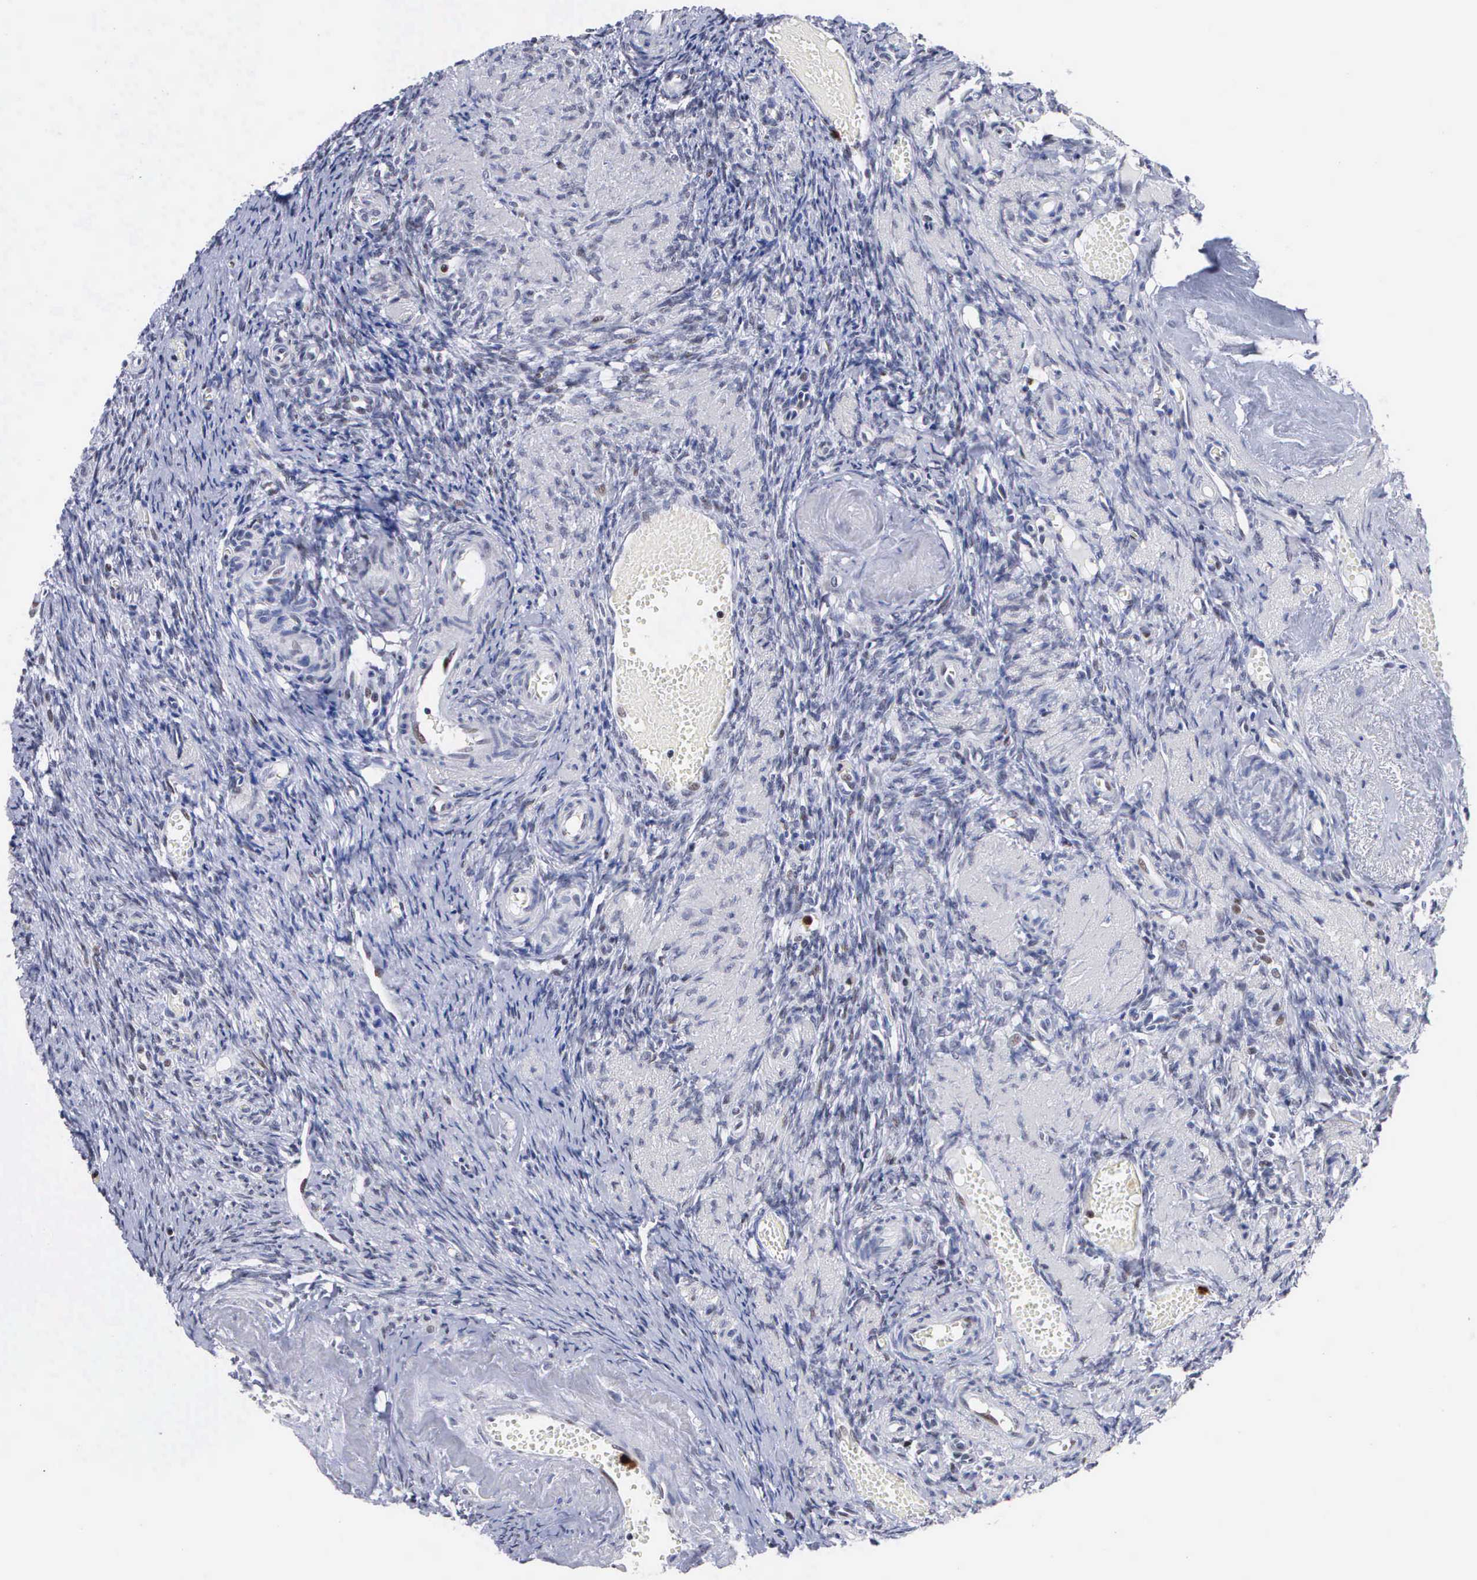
{"staining": {"intensity": "negative", "quantity": "none", "location": "none"}, "tissue": "ovary", "cell_type": "Follicle cells", "image_type": "normal", "snomed": [{"axis": "morphology", "description": "Normal tissue, NOS"}, {"axis": "topography", "description": "Ovary"}], "caption": "Protein analysis of benign ovary reveals no significant expression in follicle cells.", "gene": "SPIN3", "patient": {"sex": "female", "age": 63}}